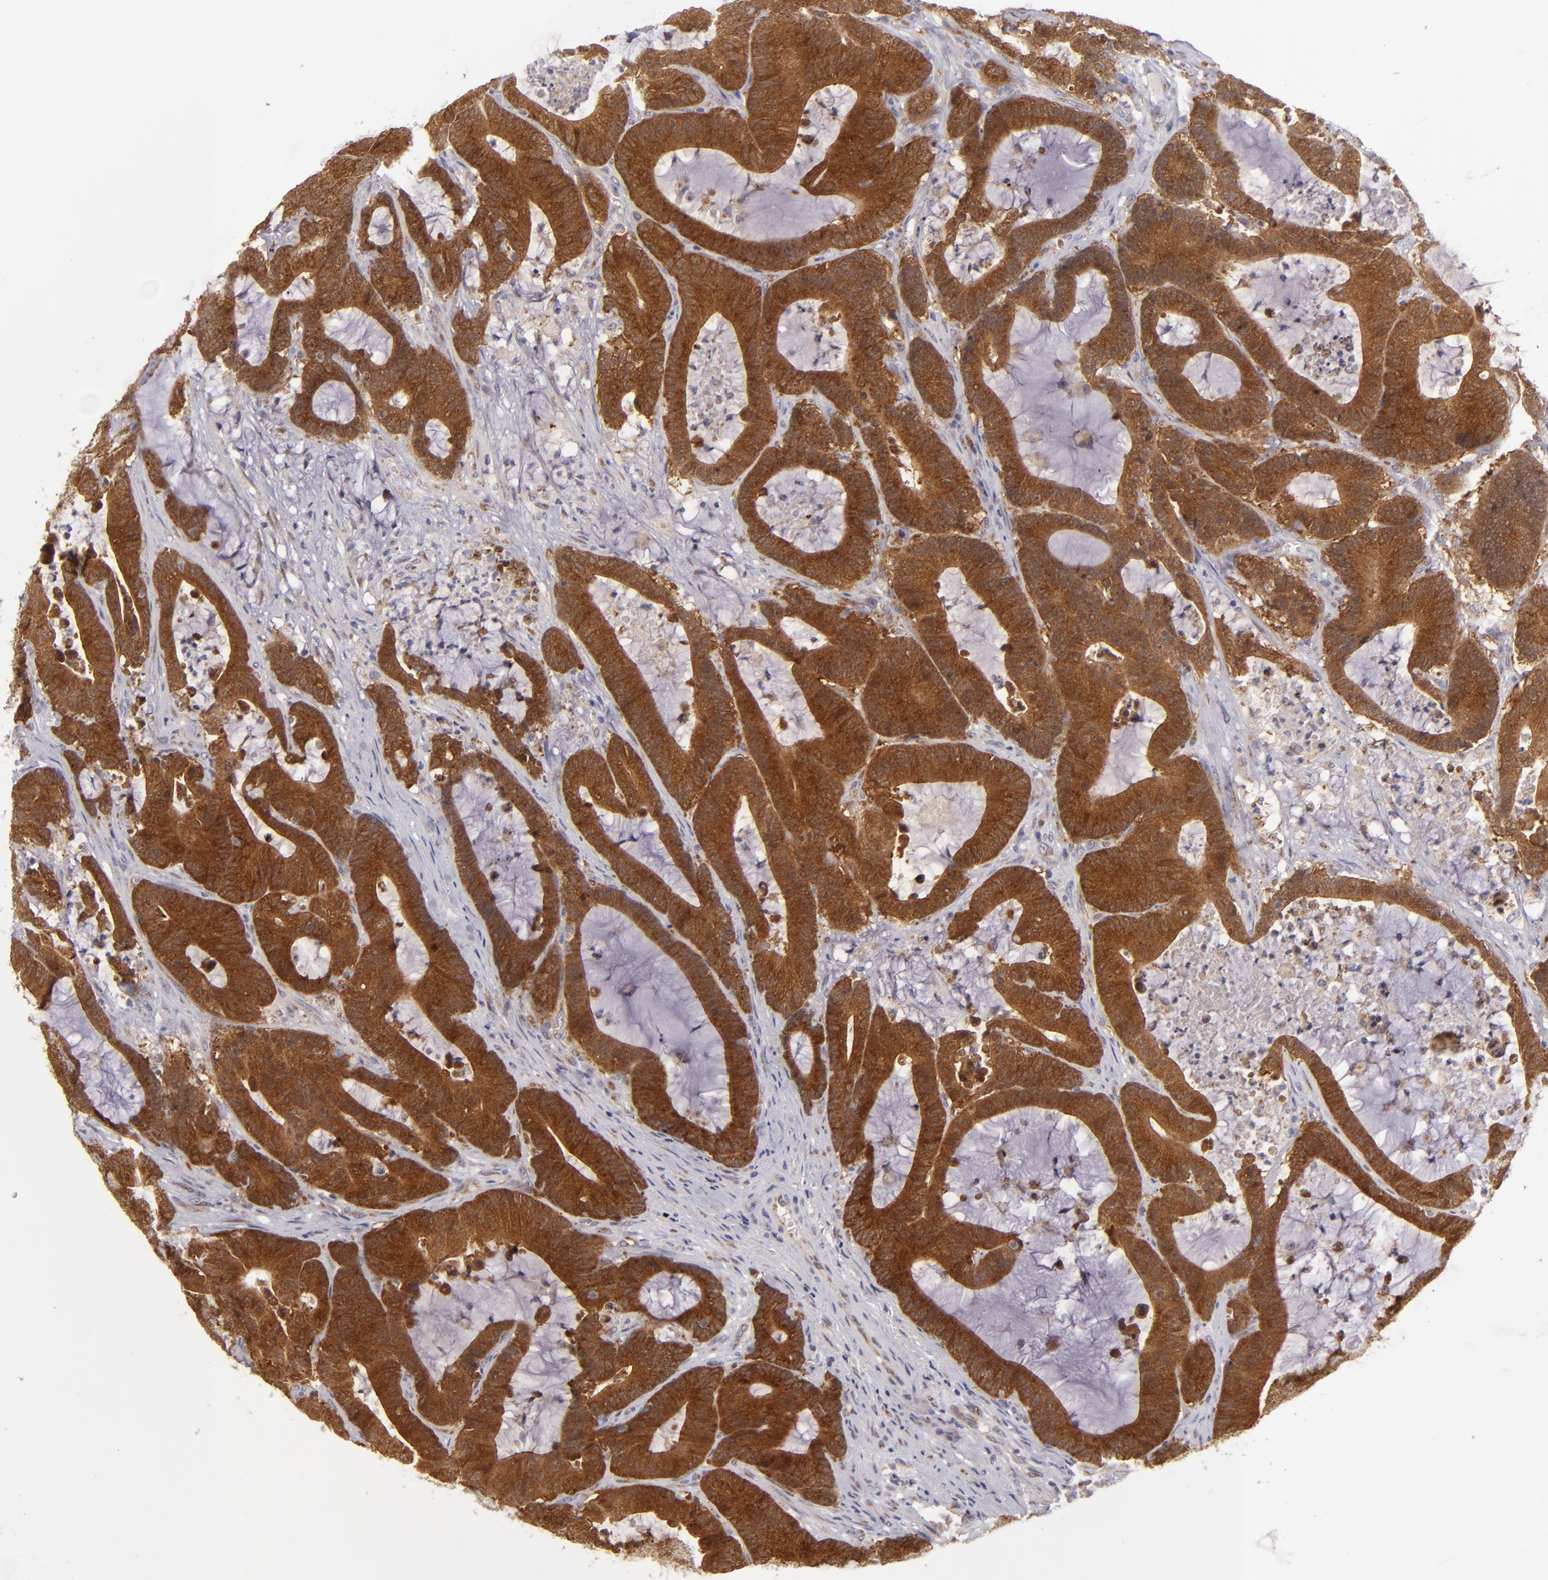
{"staining": {"intensity": "strong", "quantity": ">75%", "location": "cytoplasmic/membranous"}, "tissue": "colorectal cancer", "cell_type": "Tumor cells", "image_type": "cancer", "snomed": [{"axis": "morphology", "description": "Adenocarcinoma, NOS"}, {"axis": "topography", "description": "Colon"}], "caption": "Immunohistochemistry (IHC) staining of colorectal cancer, which displays high levels of strong cytoplasmic/membranous staining in approximately >75% of tumor cells indicating strong cytoplasmic/membranous protein expression. The staining was performed using DAB (3,3'-diaminobenzidine) (brown) for protein detection and nuclei were counterstained in hematoxylin (blue).", "gene": "SH2D4A", "patient": {"sex": "female", "age": 84}}